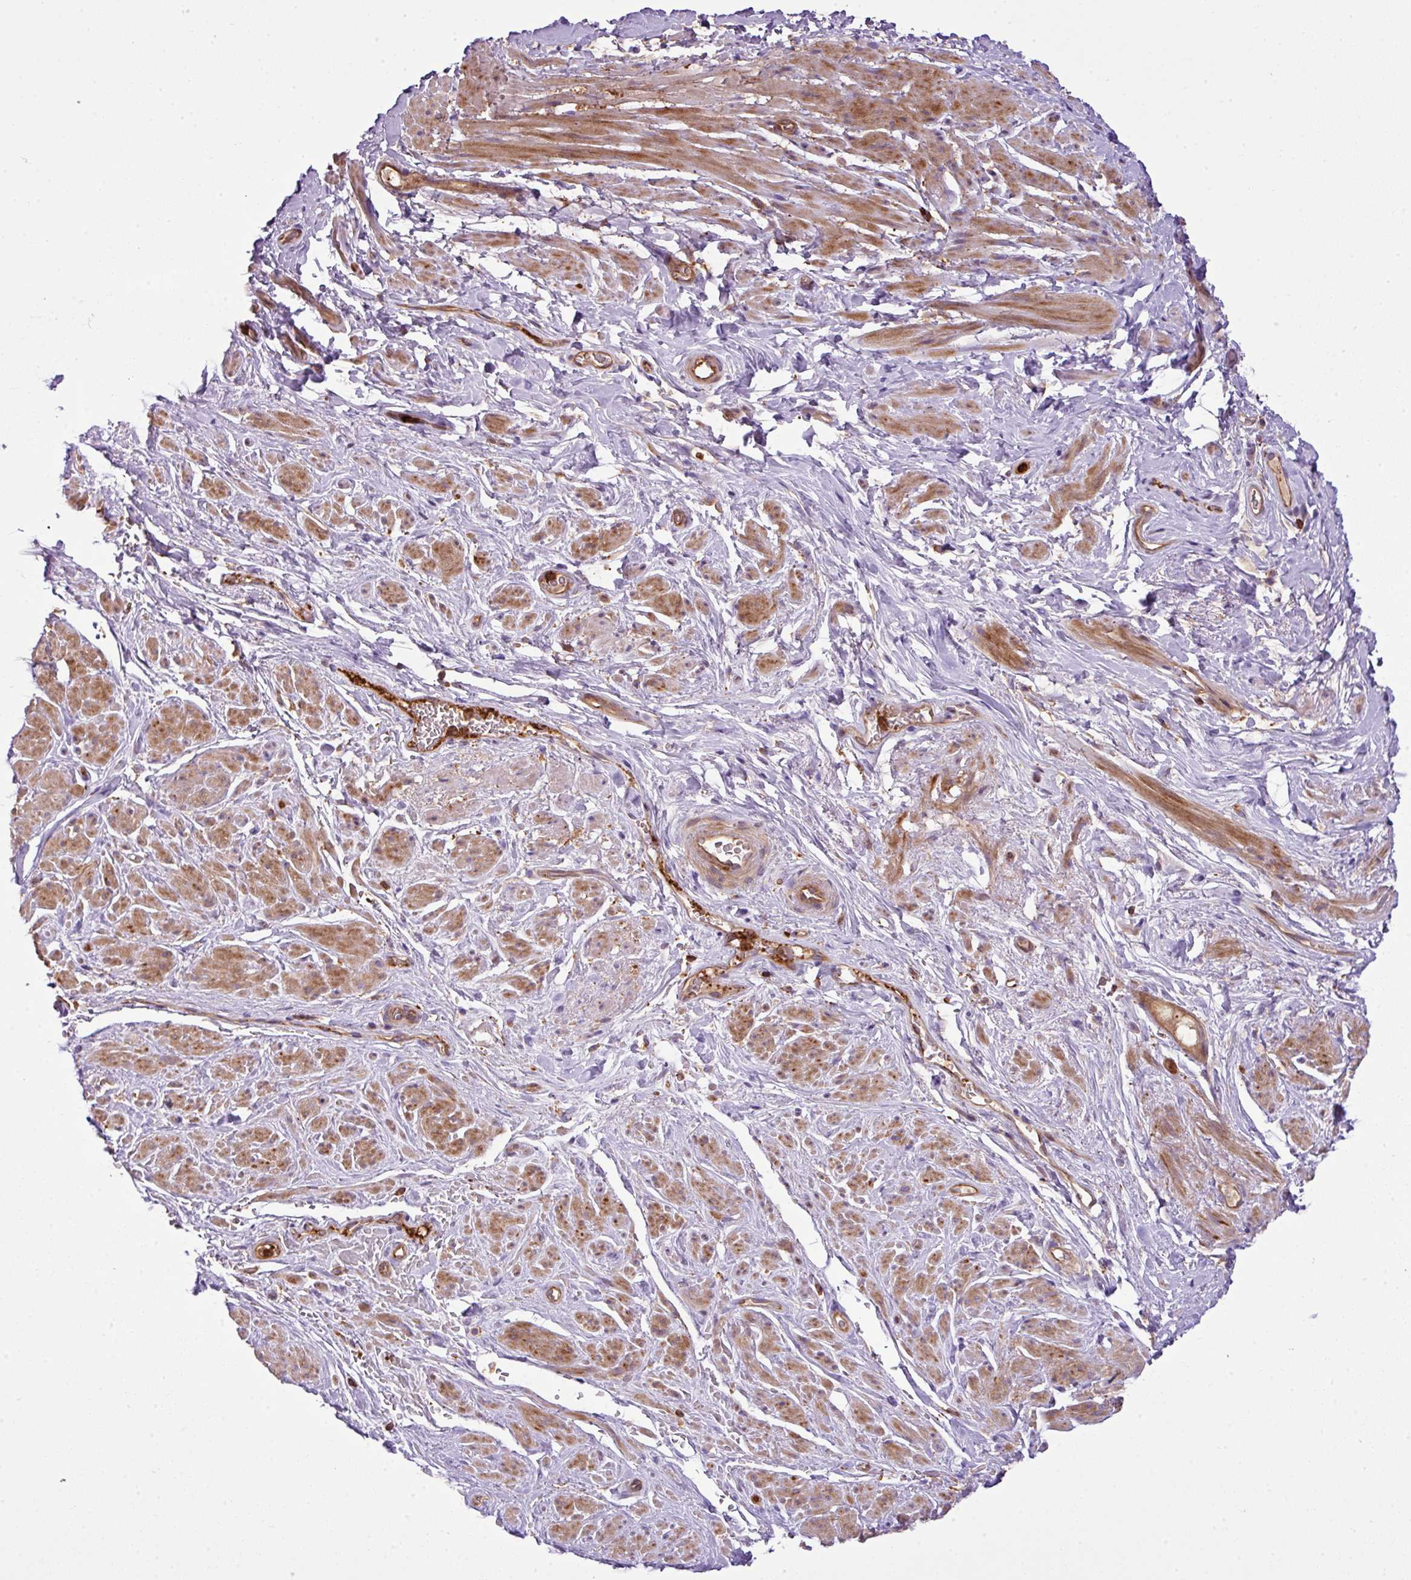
{"staining": {"intensity": "moderate", "quantity": "25%-75%", "location": "cytoplasmic/membranous"}, "tissue": "smooth muscle", "cell_type": "Smooth muscle cells", "image_type": "normal", "snomed": [{"axis": "morphology", "description": "Normal tissue, NOS"}, {"axis": "topography", "description": "Smooth muscle"}, {"axis": "topography", "description": "Peripheral nerve tissue"}], "caption": "Brown immunohistochemical staining in unremarkable smooth muscle exhibits moderate cytoplasmic/membranous expression in about 25%-75% of smooth muscle cells.", "gene": "PGAP6", "patient": {"sex": "male", "age": 69}}